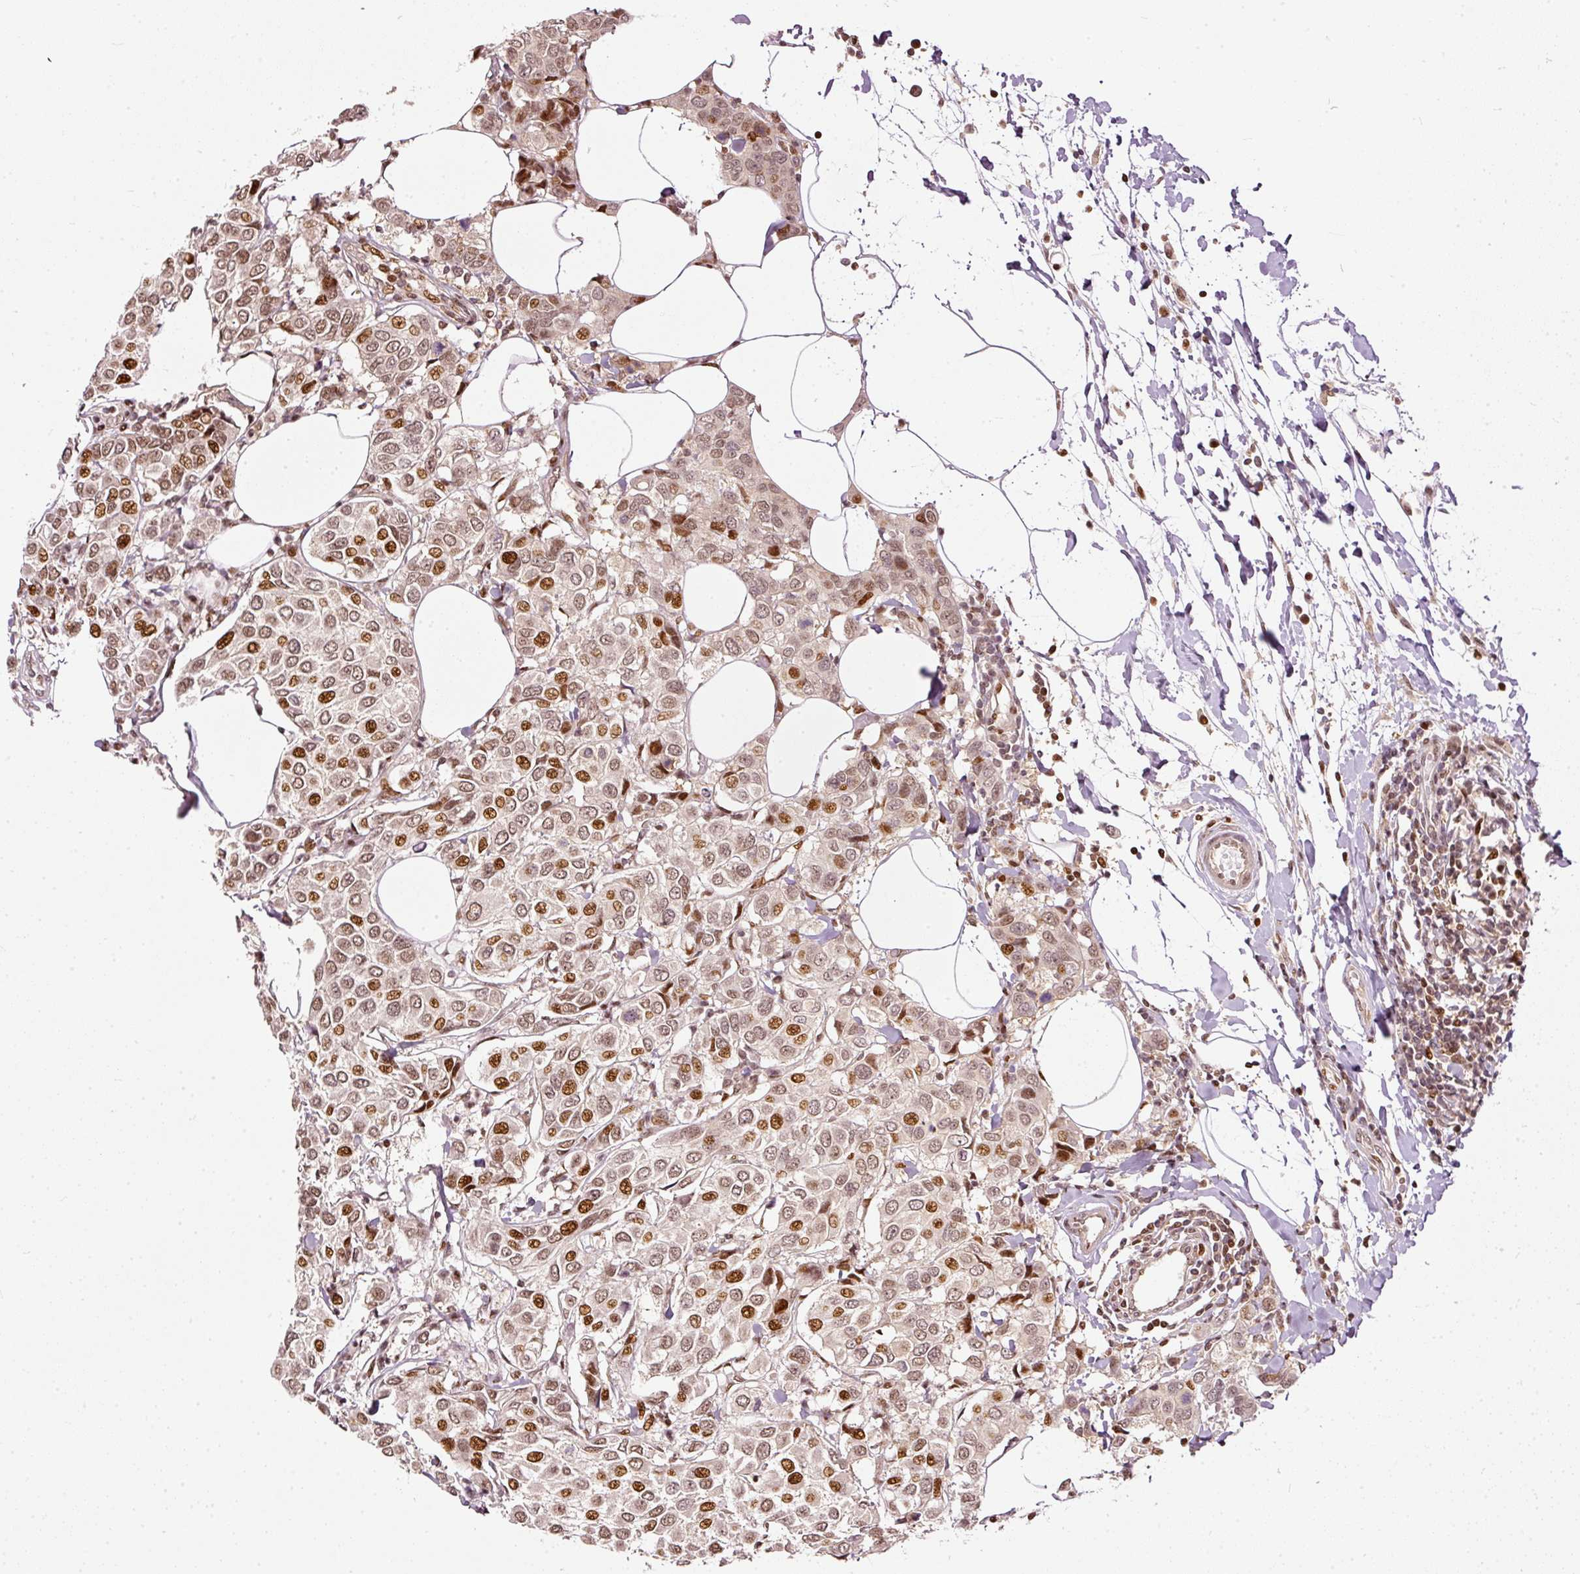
{"staining": {"intensity": "moderate", "quantity": ">75%", "location": "nuclear"}, "tissue": "breast cancer", "cell_type": "Tumor cells", "image_type": "cancer", "snomed": [{"axis": "morphology", "description": "Duct carcinoma"}, {"axis": "topography", "description": "Breast"}], "caption": "This is an image of IHC staining of infiltrating ductal carcinoma (breast), which shows moderate positivity in the nuclear of tumor cells.", "gene": "ZNF778", "patient": {"sex": "female", "age": 55}}